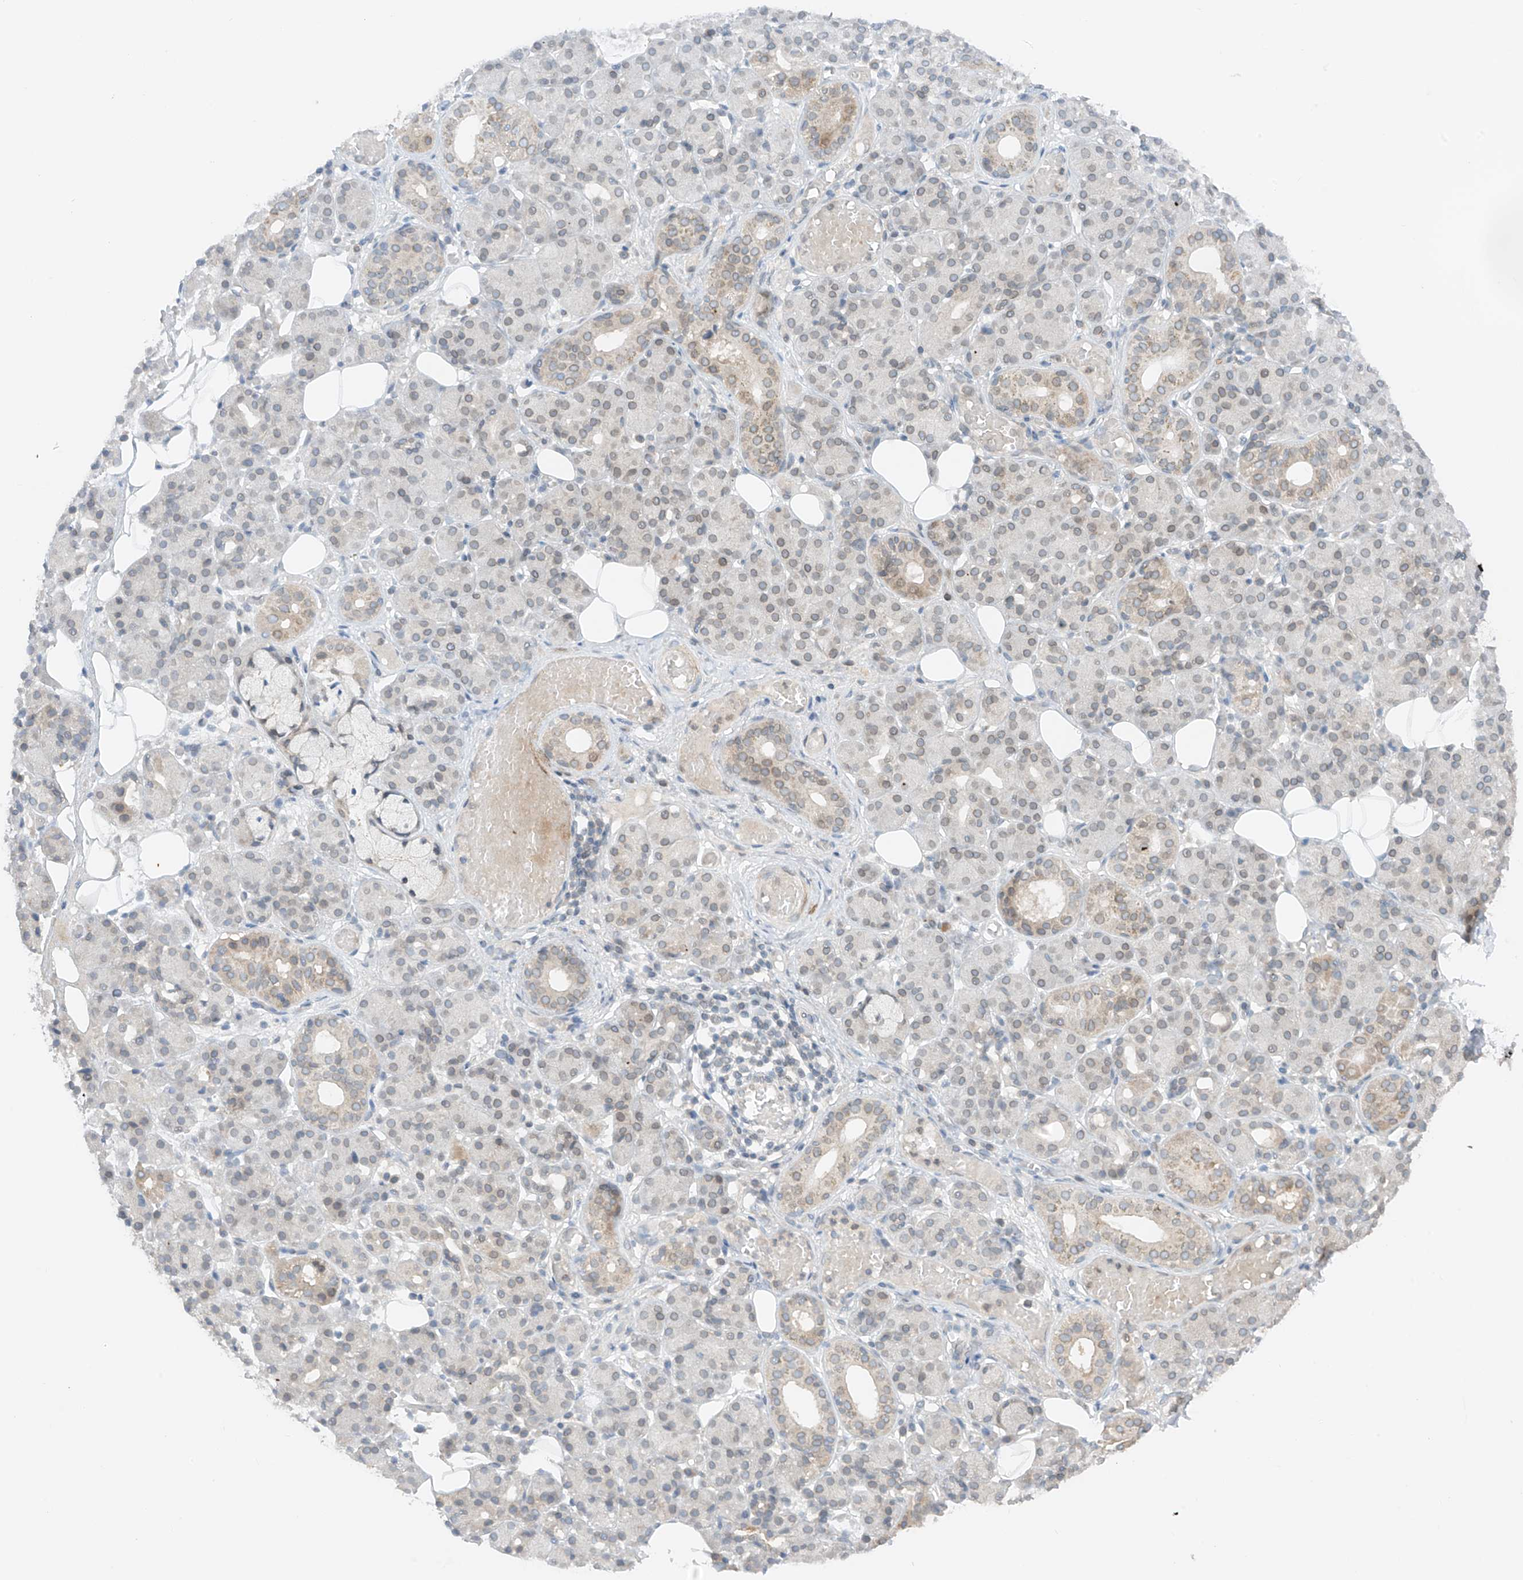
{"staining": {"intensity": "weak", "quantity": "<25%", "location": "cytoplasmic/membranous,nuclear"}, "tissue": "salivary gland", "cell_type": "Glandular cells", "image_type": "normal", "snomed": [{"axis": "morphology", "description": "Normal tissue, NOS"}, {"axis": "topography", "description": "Salivary gland"}], "caption": "DAB immunohistochemical staining of benign salivary gland exhibits no significant positivity in glandular cells. (IHC, brightfield microscopy, high magnification).", "gene": "AHCTF1", "patient": {"sex": "male", "age": 63}}